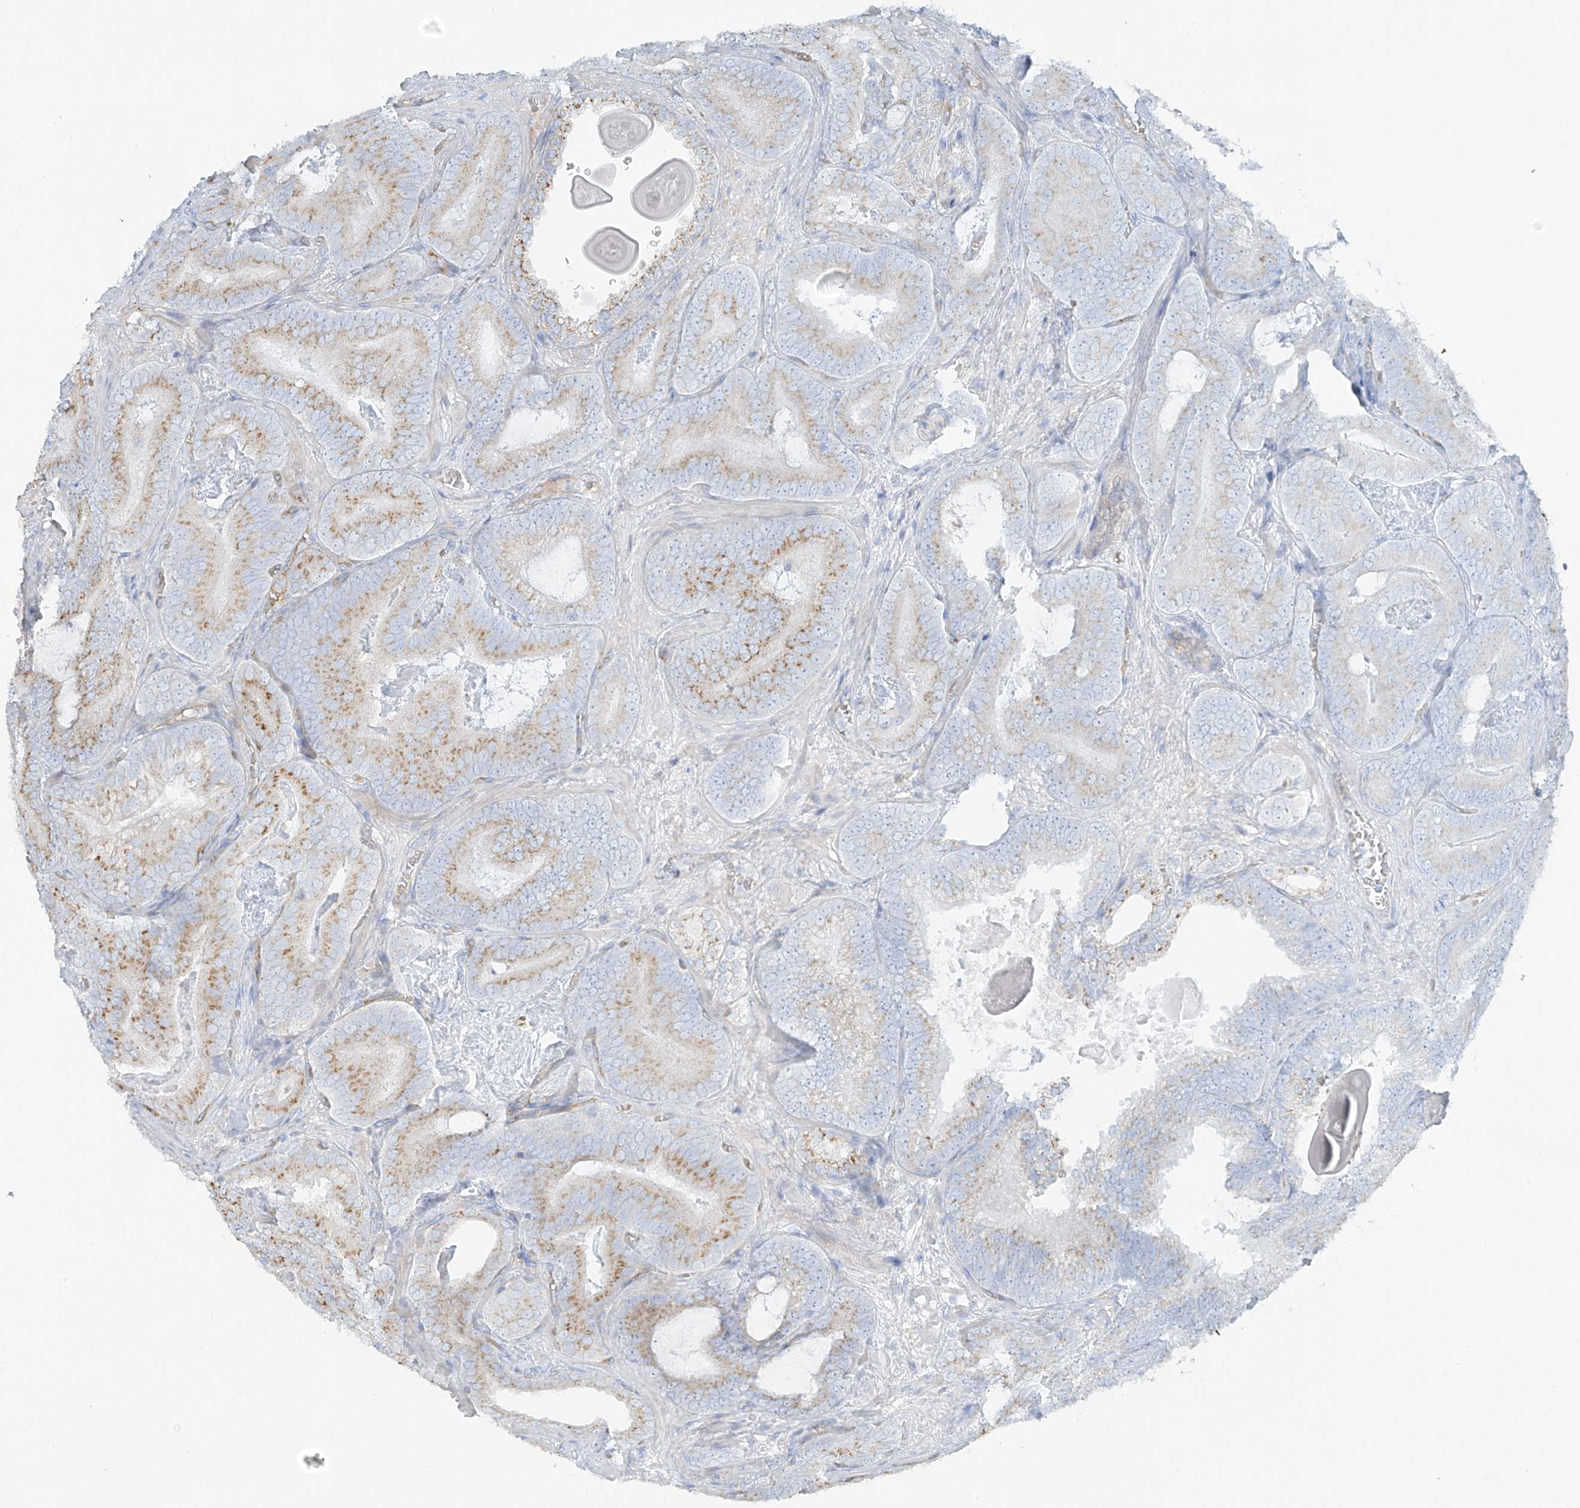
{"staining": {"intensity": "moderate", "quantity": "25%-75%", "location": "cytoplasmic/membranous"}, "tissue": "prostate cancer", "cell_type": "Tumor cells", "image_type": "cancer", "snomed": [{"axis": "morphology", "description": "Adenocarcinoma, High grade"}, {"axis": "topography", "description": "Prostate"}], "caption": "Human prostate adenocarcinoma (high-grade) stained for a protein (brown) demonstrates moderate cytoplasmic/membranous positive positivity in about 25%-75% of tumor cells.", "gene": "VAMP5", "patient": {"sex": "male", "age": 66}}